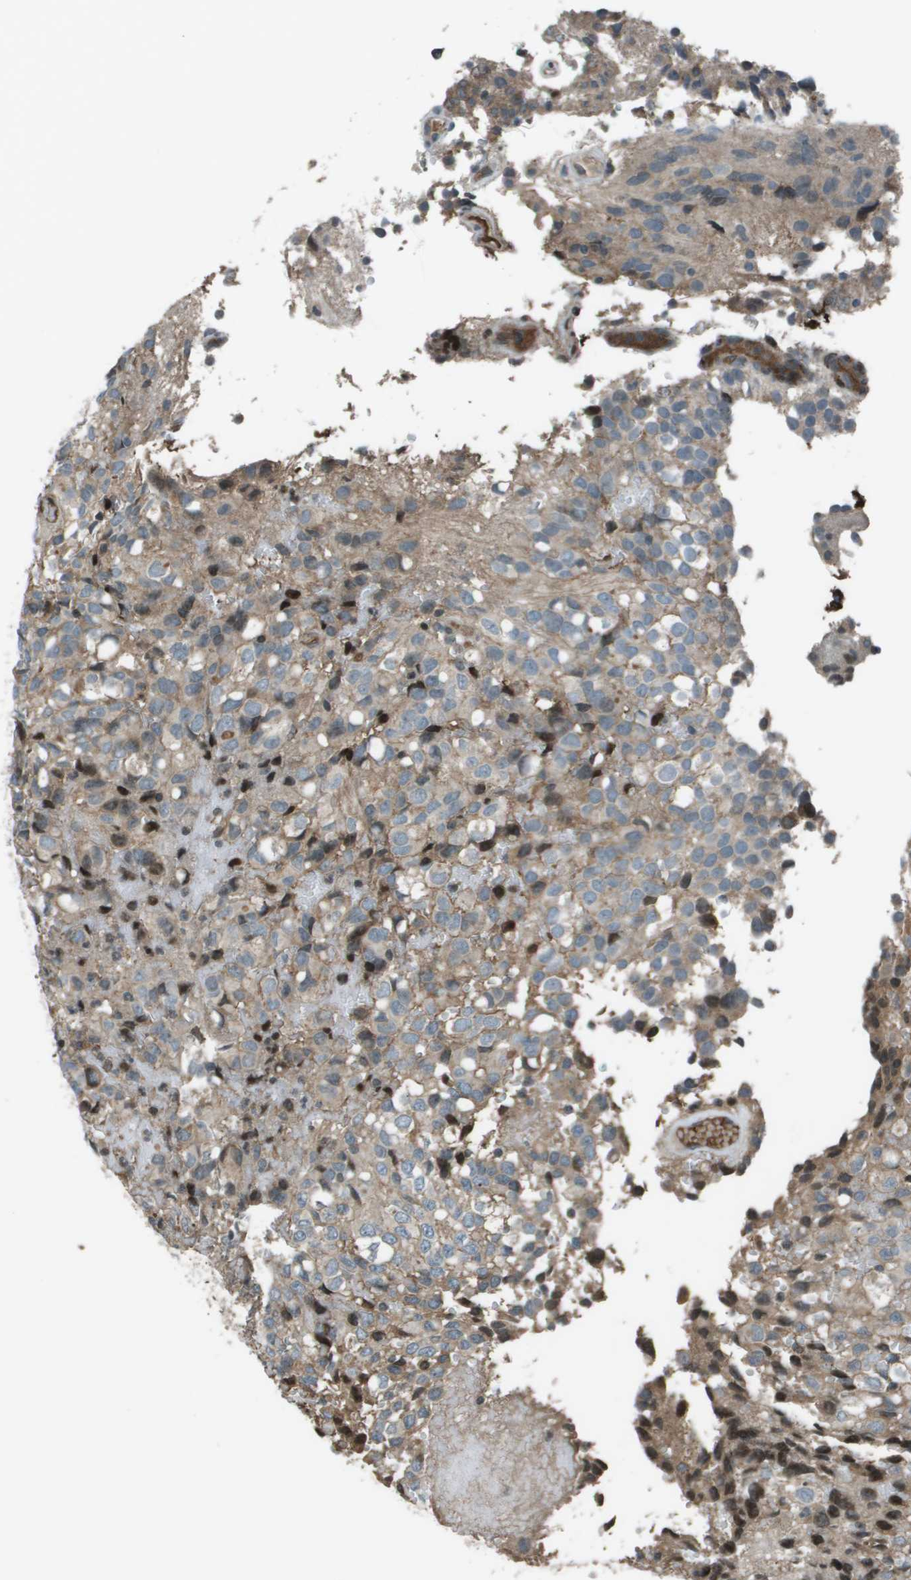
{"staining": {"intensity": "negative", "quantity": "none", "location": "none"}, "tissue": "glioma", "cell_type": "Tumor cells", "image_type": "cancer", "snomed": [{"axis": "morphology", "description": "Glioma, malignant, High grade"}, {"axis": "topography", "description": "Brain"}], "caption": "Glioma was stained to show a protein in brown. There is no significant expression in tumor cells. (Brightfield microscopy of DAB immunohistochemistry (IHC) at high magnification).", "gene": "CXCL12", "patient": {"sex": "male", "age": 32}}